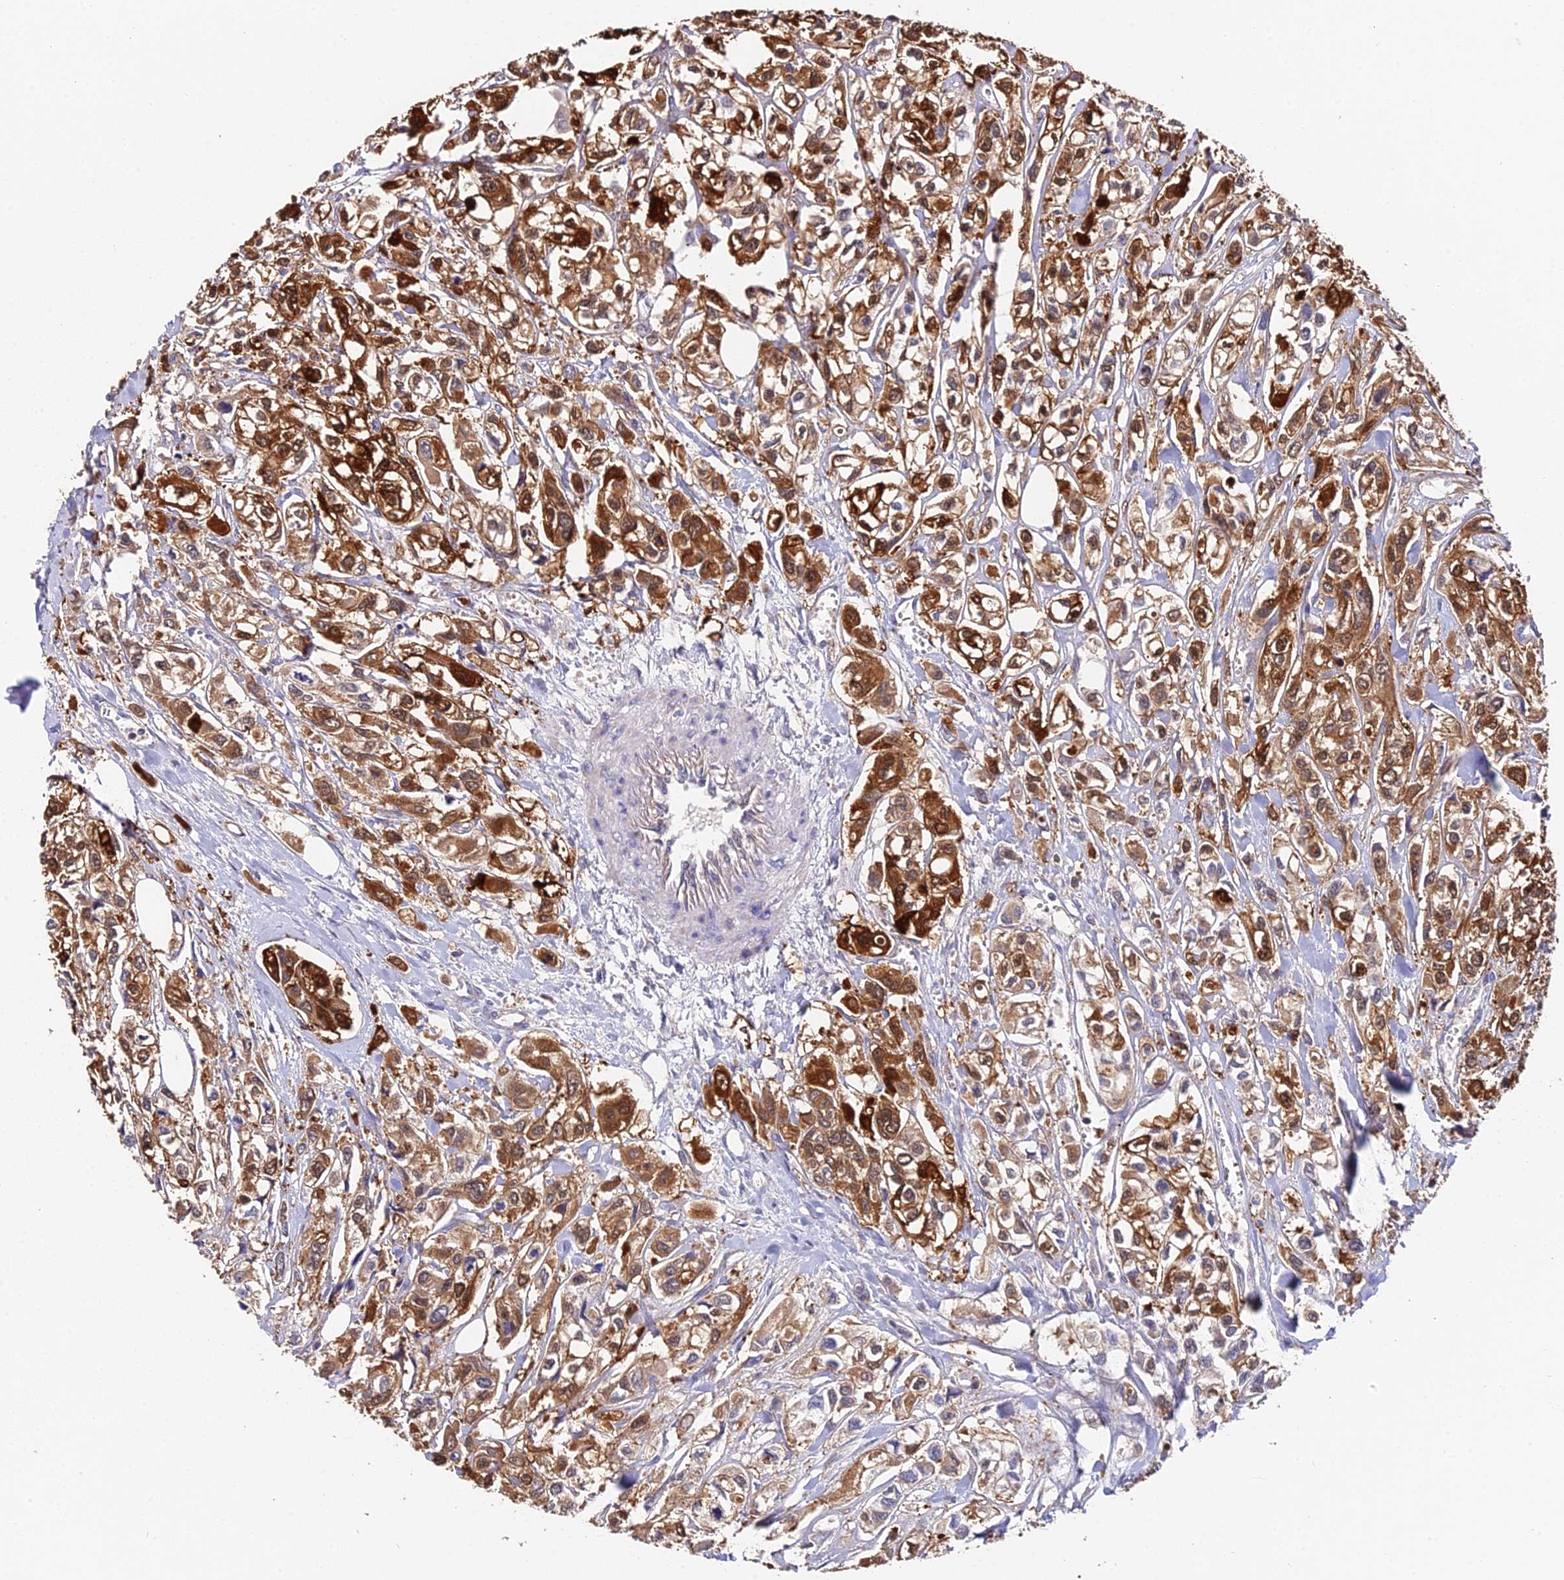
{"staining": {"intensity": "strong", "quantity": ">75%", "location": "cytoplasmic/membranous"}, "tissue": "urothelial cancer", "cell_type": "Tumor cells", "image_type": "cancer", "snomed": [{"axis": "morphology", "description": "Urothelial carcinoma, High grade"}, {"axis": "topography", "description": "Urinary bladder"}], "caption": "Urothelial cancer tissue displays strong cytoplasmic/membranous expression in approximately >75% of tumor cells The staining was performed using DAB, with brown indicating positive protein expression. Nuclei are stained blue with hematoxylin.", "gene": "ZBED8", "patient": {"sex": "male", "age": 67}}